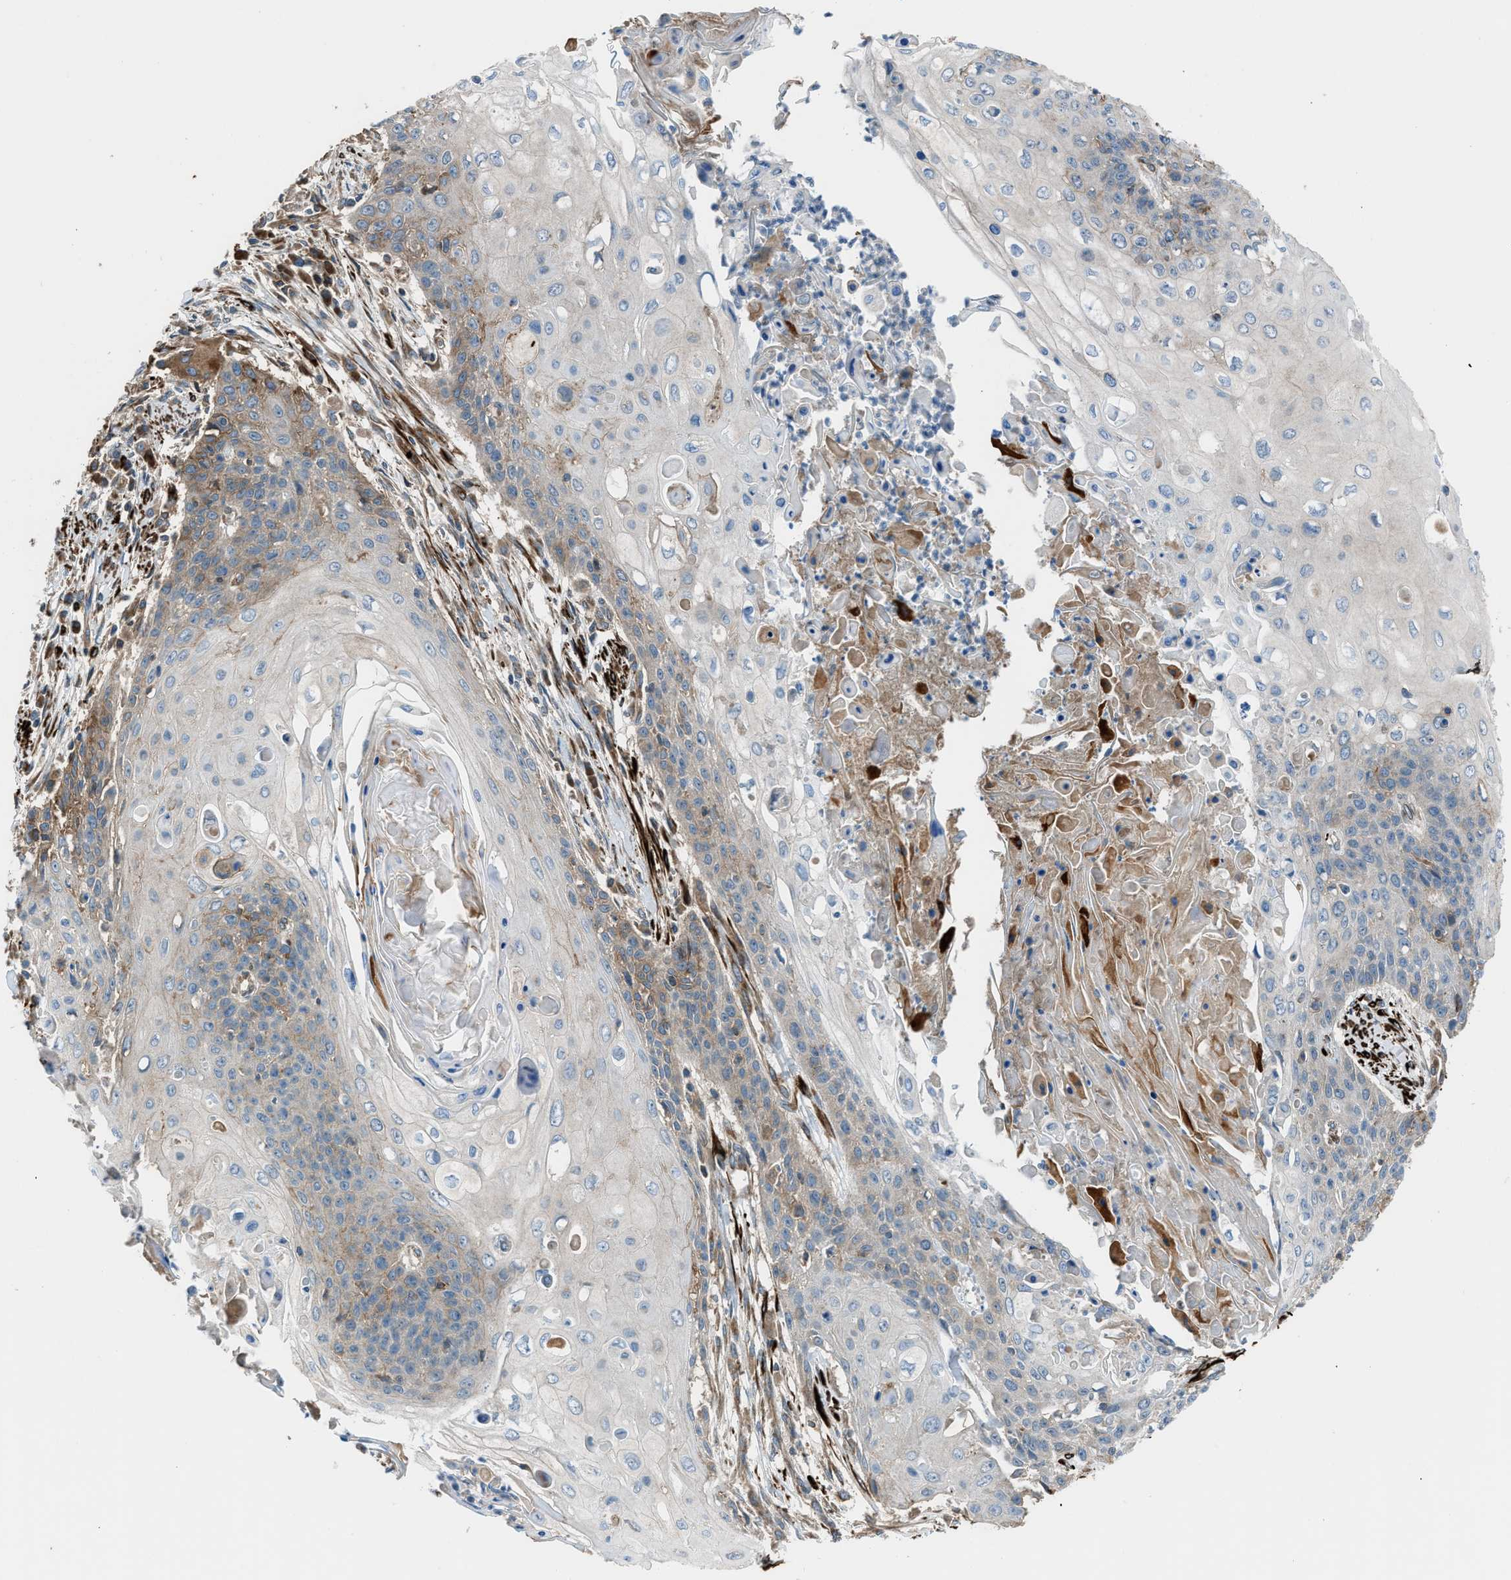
{"staining": {"intensity": "weak", "quantity": "25%-75%", "location": "cytoplasmic/membranous"}, "tissue": "cervical cancer", "cell_type": "Tumor cells", "image_type": "cancer", "snomed": [{"axis": "morphology", "description": "Squamous cell carcinoma, NOS"}, {"axis": "topography", "description": "Cervix"}], "caption": "A high-resolution image shows immunohistochemistry (IHC) staining of cervical squamous cell carcinoma, which reveals weak cytoplasmic/membranous positivity in about 25%-75% of tumor cells.", "gene": "LMBR1", "patient": {"sex": "female", "age": 39}}